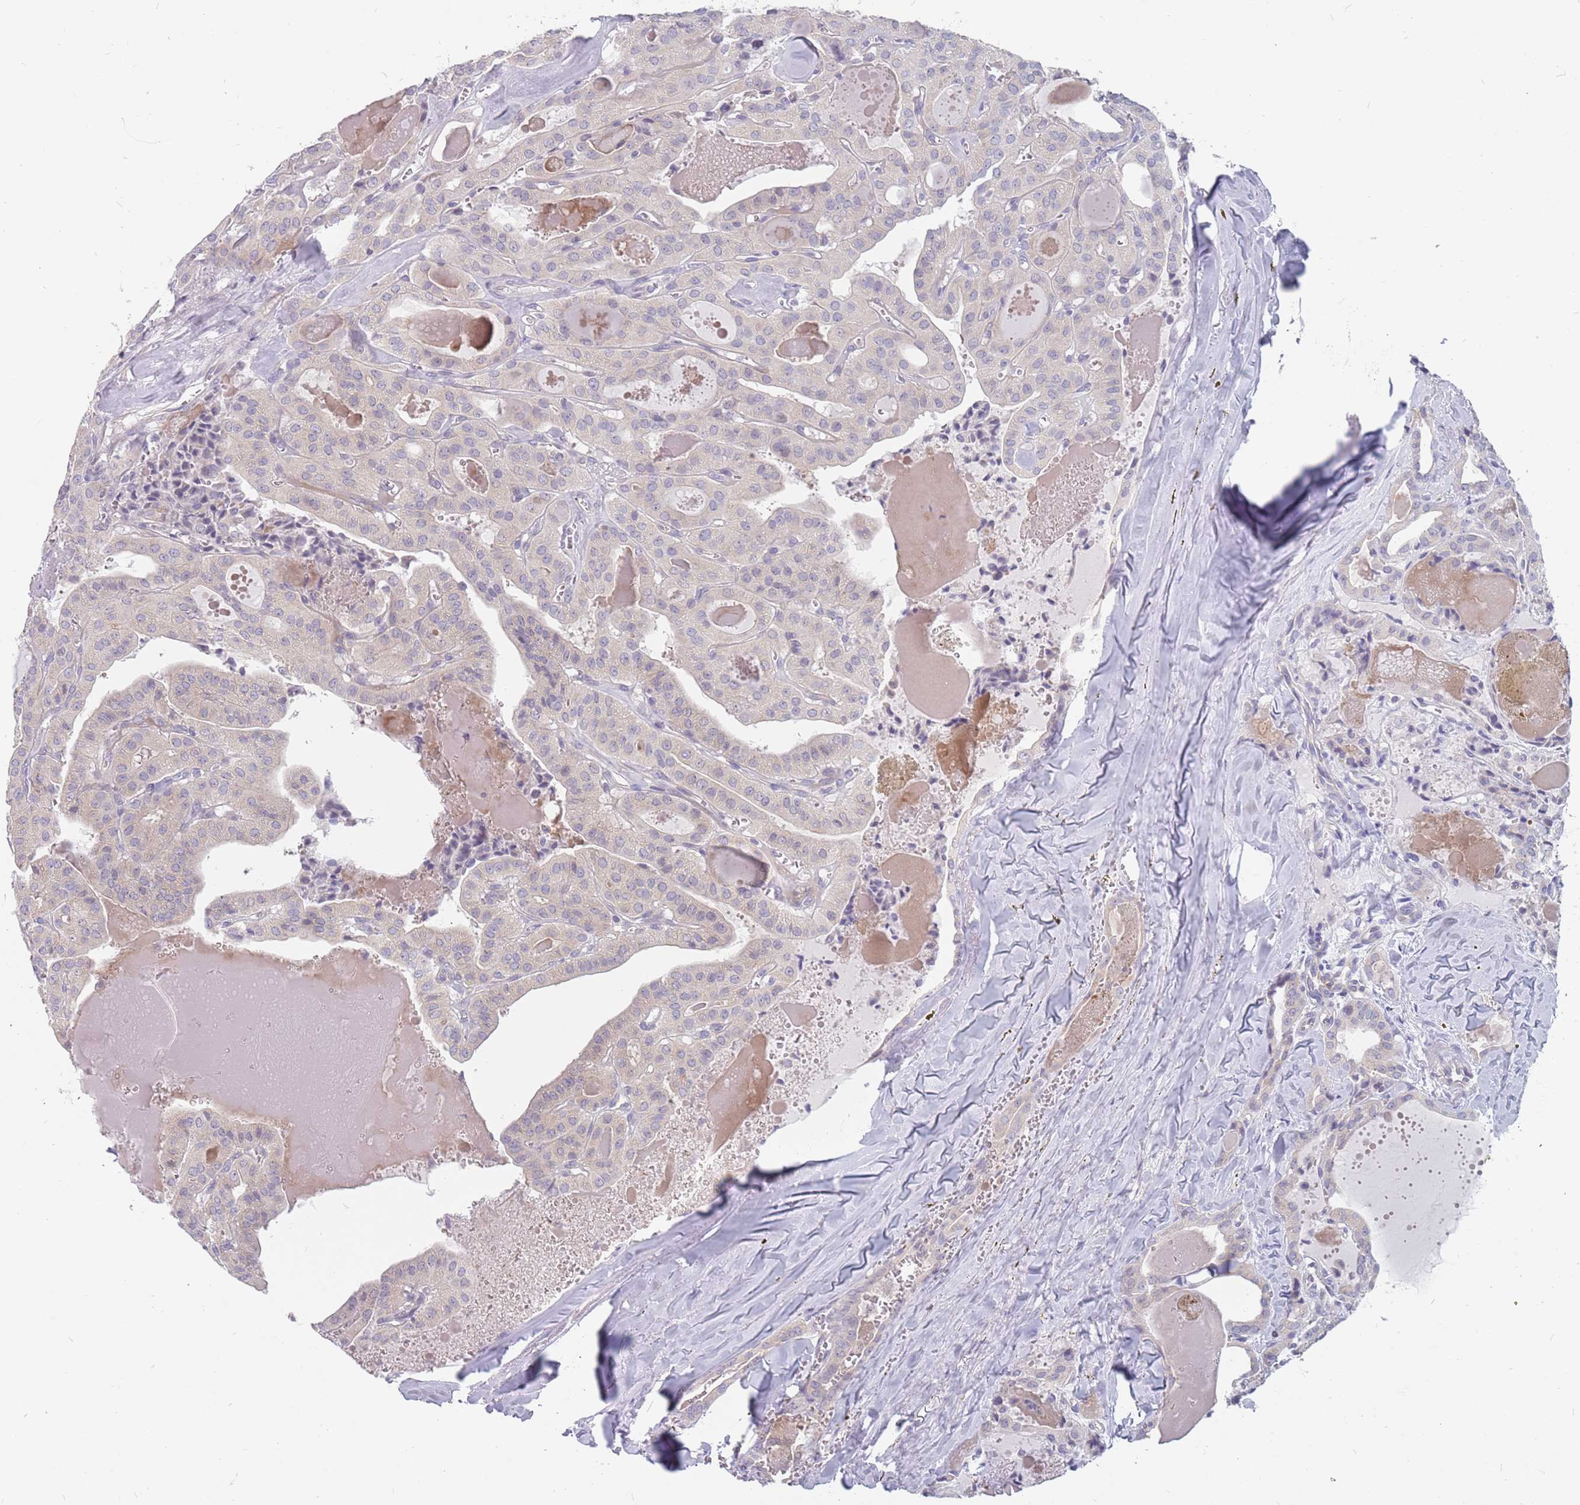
{"staining": {"intensity": "negative", "quantity": "none", "location": "none"}, "tissue": "thyroid cancer", "cell_type": "Tumor cells", "image_type": "cancer", "snomed": [{"axis": "morphology", "description": "Papillary adenocarcinoma, NOS"}, {"axis": "topography", "description": "Thyroid gland"}], "caption": "Protein analysis of papillary adenocarcinoma (thyroid) exhibits no significant staining in tumor cells.", "gene": "CMTR2", "patient": {"sex": "male", "age": 52}}